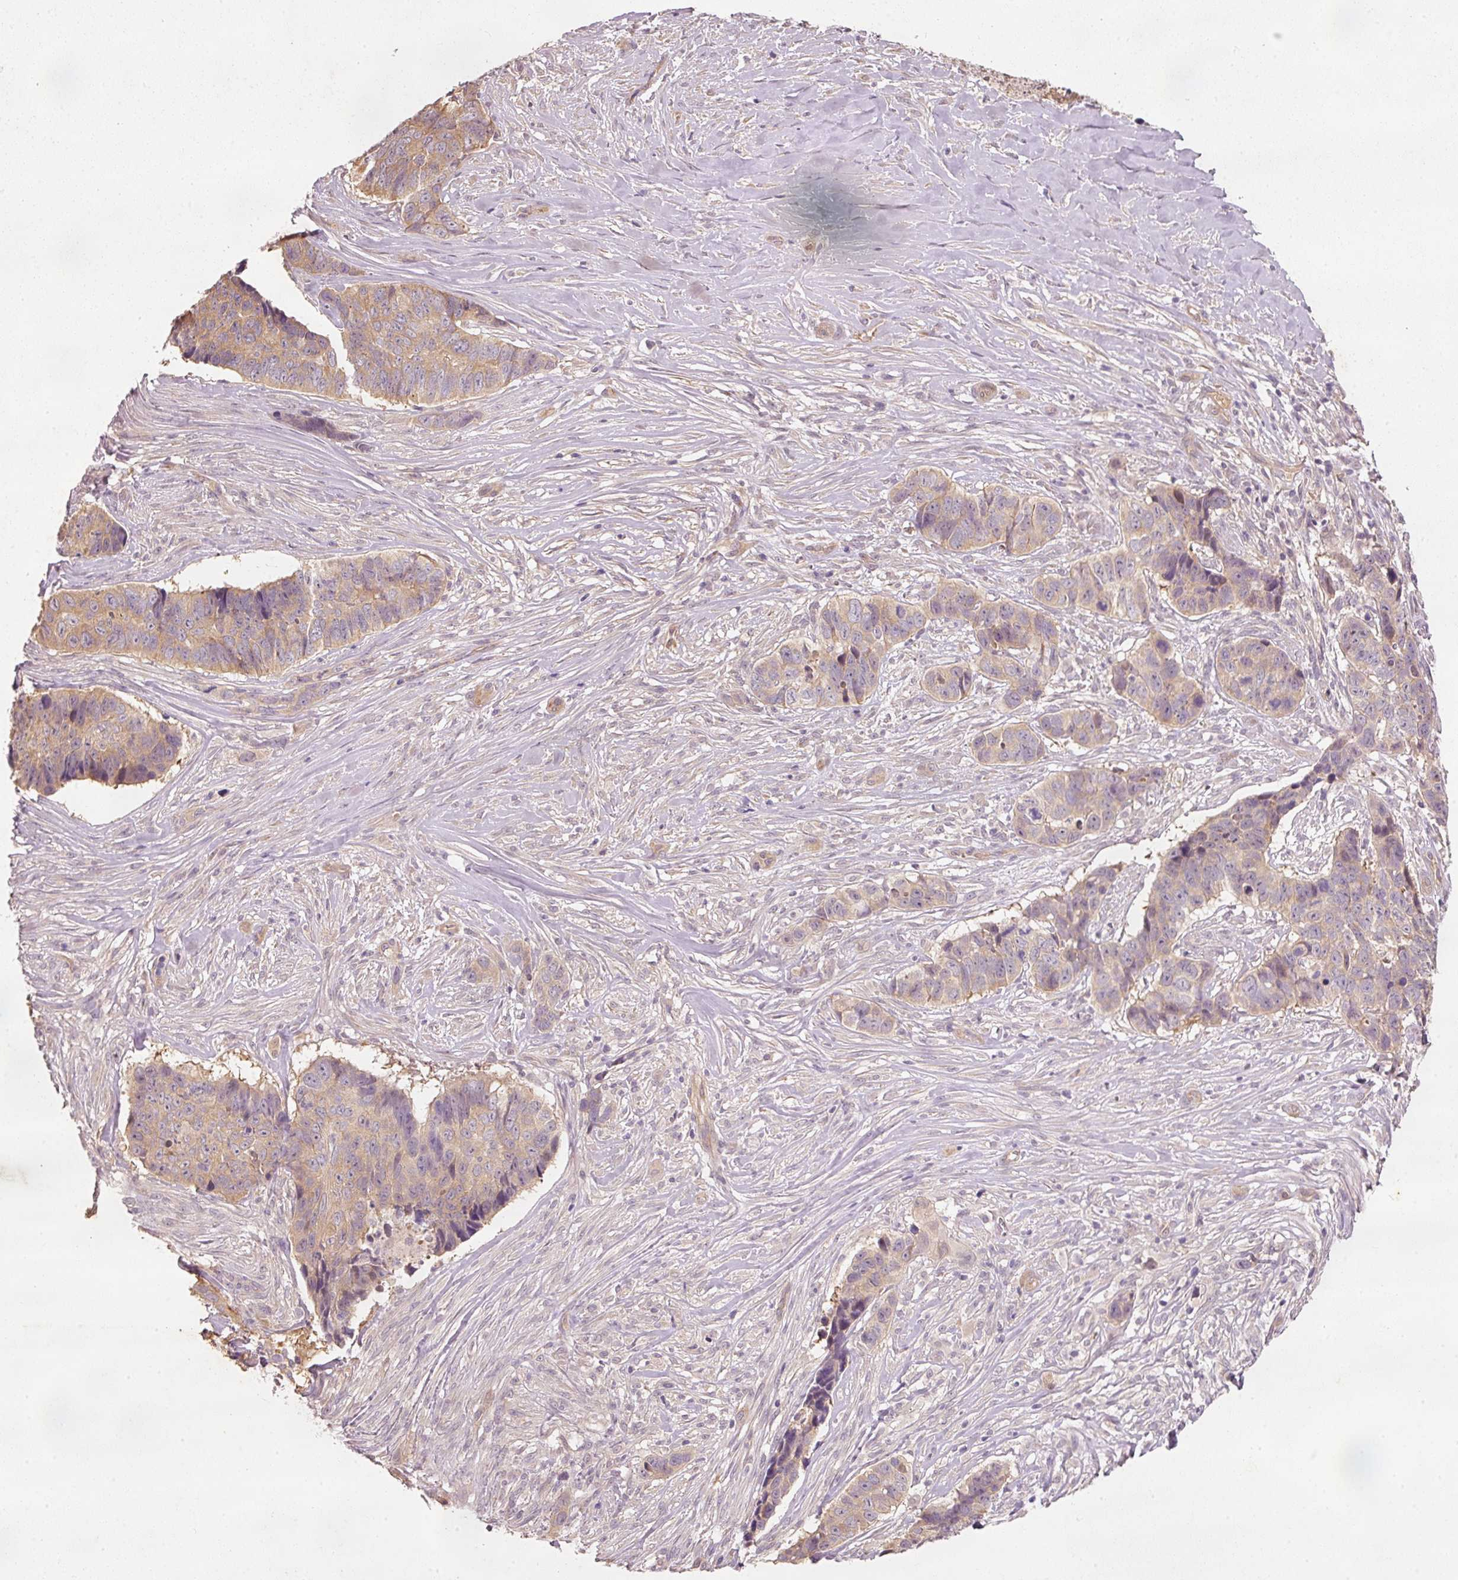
{"staining": {"intensity": "weak", "quantity": ">75%", "location": "cytoplasmic/membranous"}, "tissue": "skin cancer", "cell_type": "Tumor cells", "image_type": "cancer", "snomed": [{"axis": "morphology", "description": "Basal cell carcinoma"}, {"axis": "topography", "description": "Skin"}], "caption": "This is a photomicrograph of immunohistochemistry staining of basal cell carcinoma (skin), which shows weak expression in the cytoplasmic/membranous of tumor cells.", "gene": "RGL2", "patient": {"sex": "female", "age": 82}}